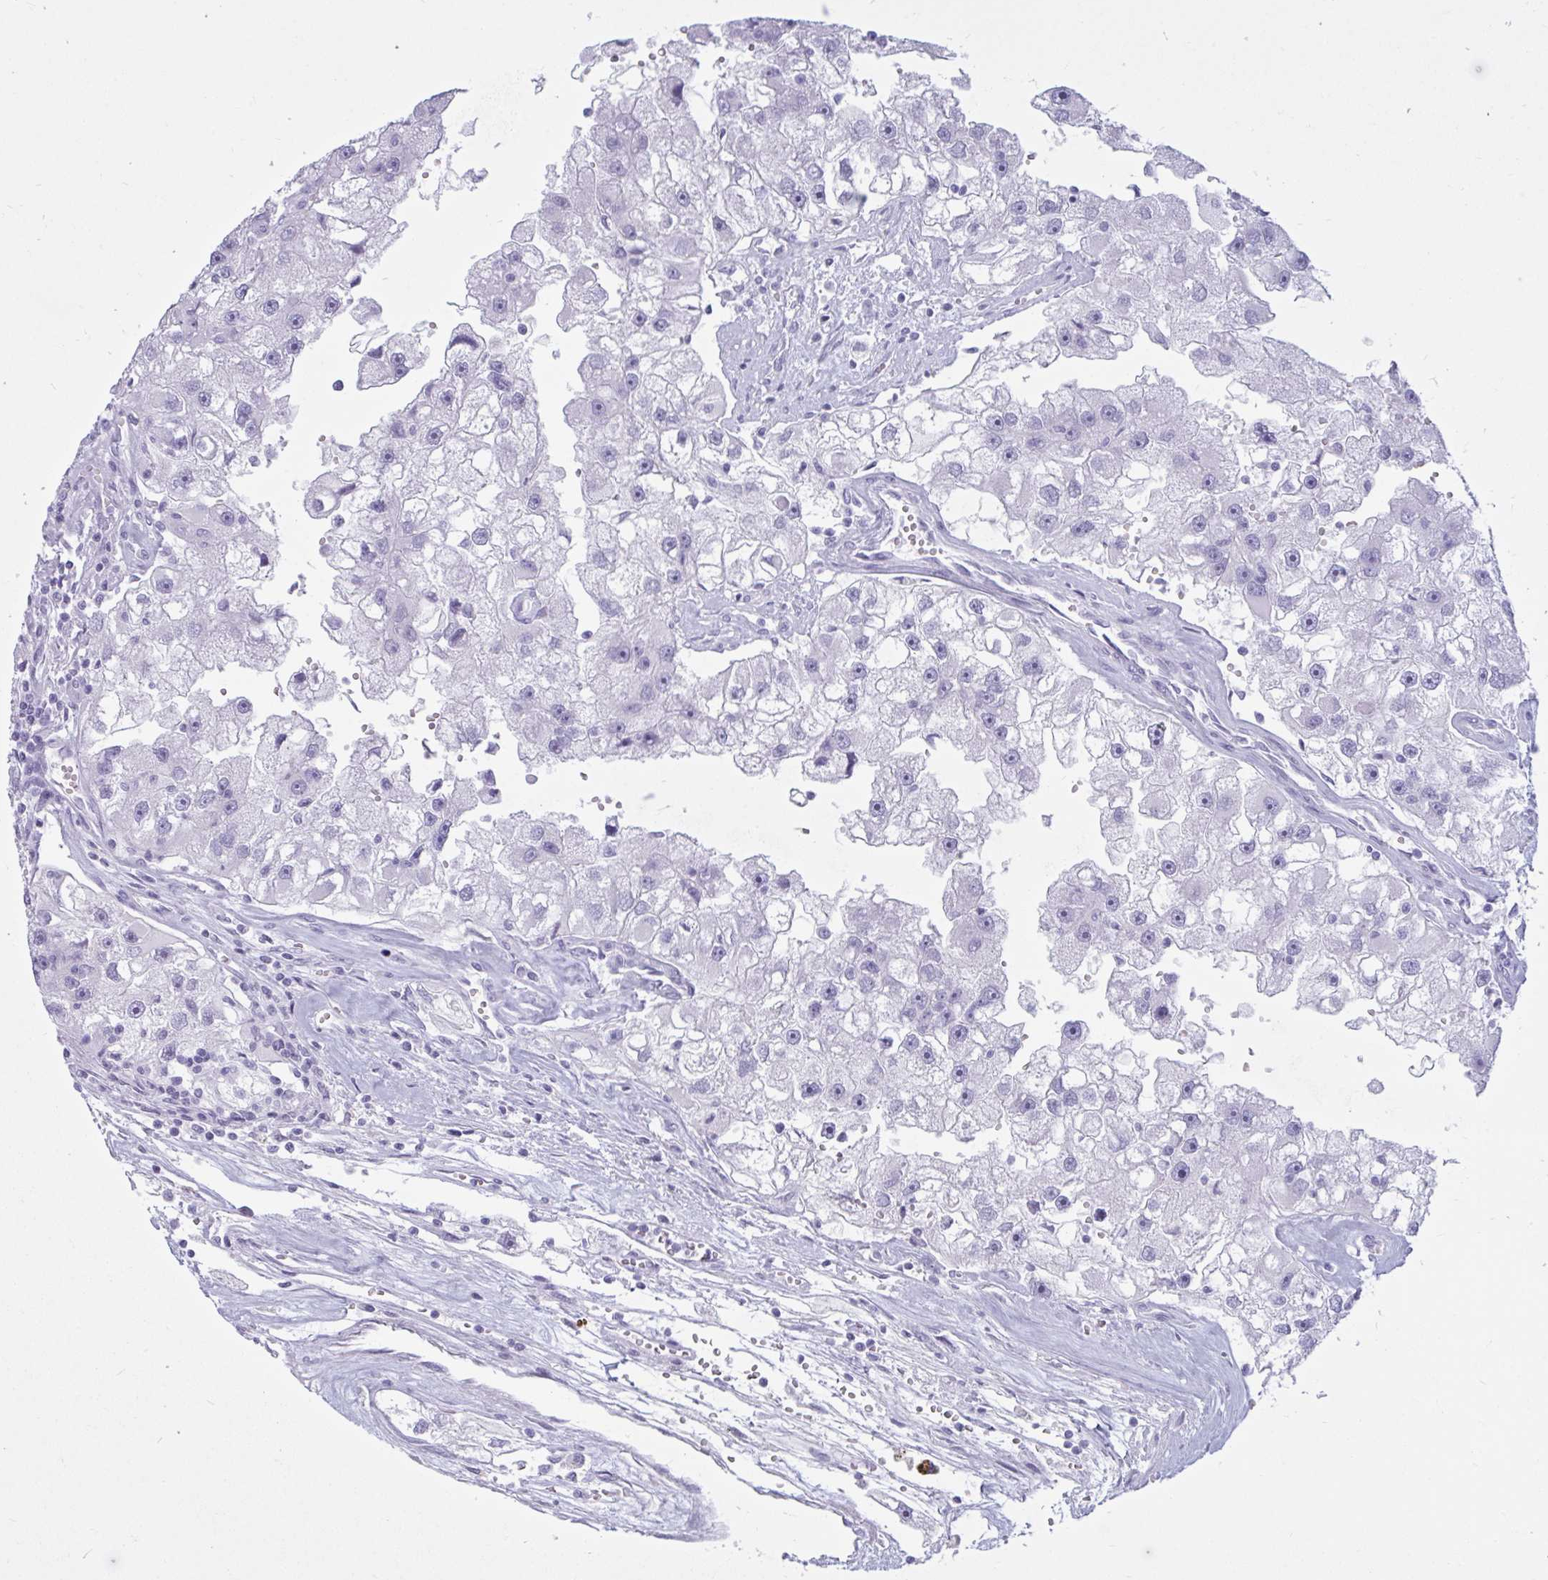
{"staining": {"intensity": "negative", "quantity": "none", "location": "none"}, "tissue": "renal cancer", "cell_type": "Tumor cells", "image_type": "cancer", "snomed": [{"axis": "morphology", "description": "Adenocarcinoma, NOS"}, {"axis": "topography", "description": "Kidney"}], "caption": "A micrograph of human renal adenocarcinoma is negative for staining in tumor cells.", "gene": "BBS10", "patient": {"sex": "male", "age": 63}}